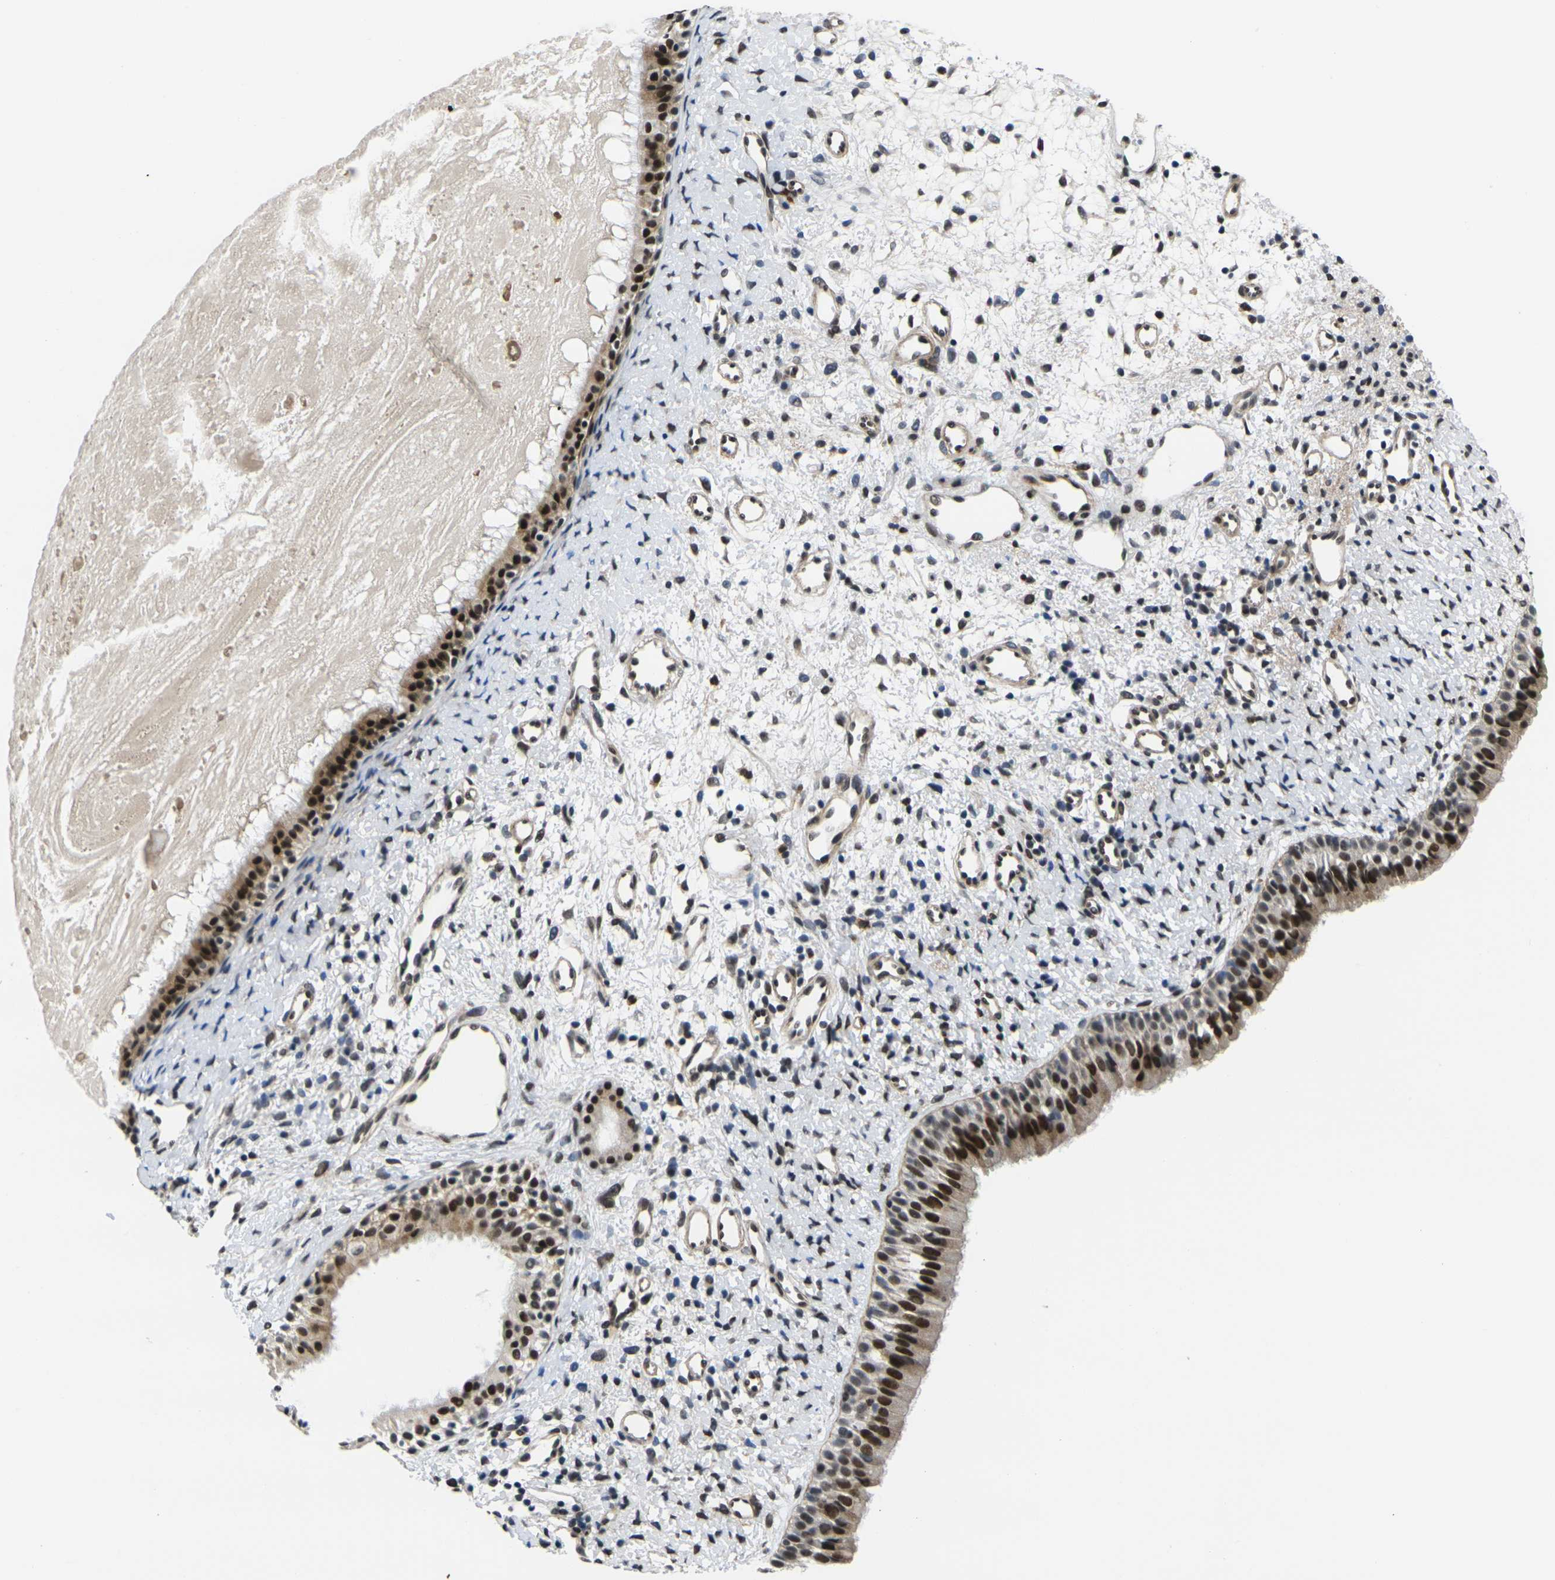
{"staining": {"intensity": "strong", "quantity": ">75%", "location": "nuclear"}, "tissue": "nasopharynx", "cell_type": "Respiratory epithelial cells", "image_type": "normal", "snomed": [{"axis": "morphology", "description": "Normal tissue, NOS"}, {"axis": "topography", "description": "Nasopharynx"}], "caption": "Immunohistochemistry staining of normal nasopharynx, which shows high levels of strong nuclear staining in about >75% of respiratory epithelial cells indicating strong nuclear protein staining. The staining was performed using DAB (3,3'-diaminobenzidine) (brown) for protein detection and nuclei were counterstained in hematoxylin (blue).", "gene": "RBM7", "patient": {"sex": "male", "age": 22}}